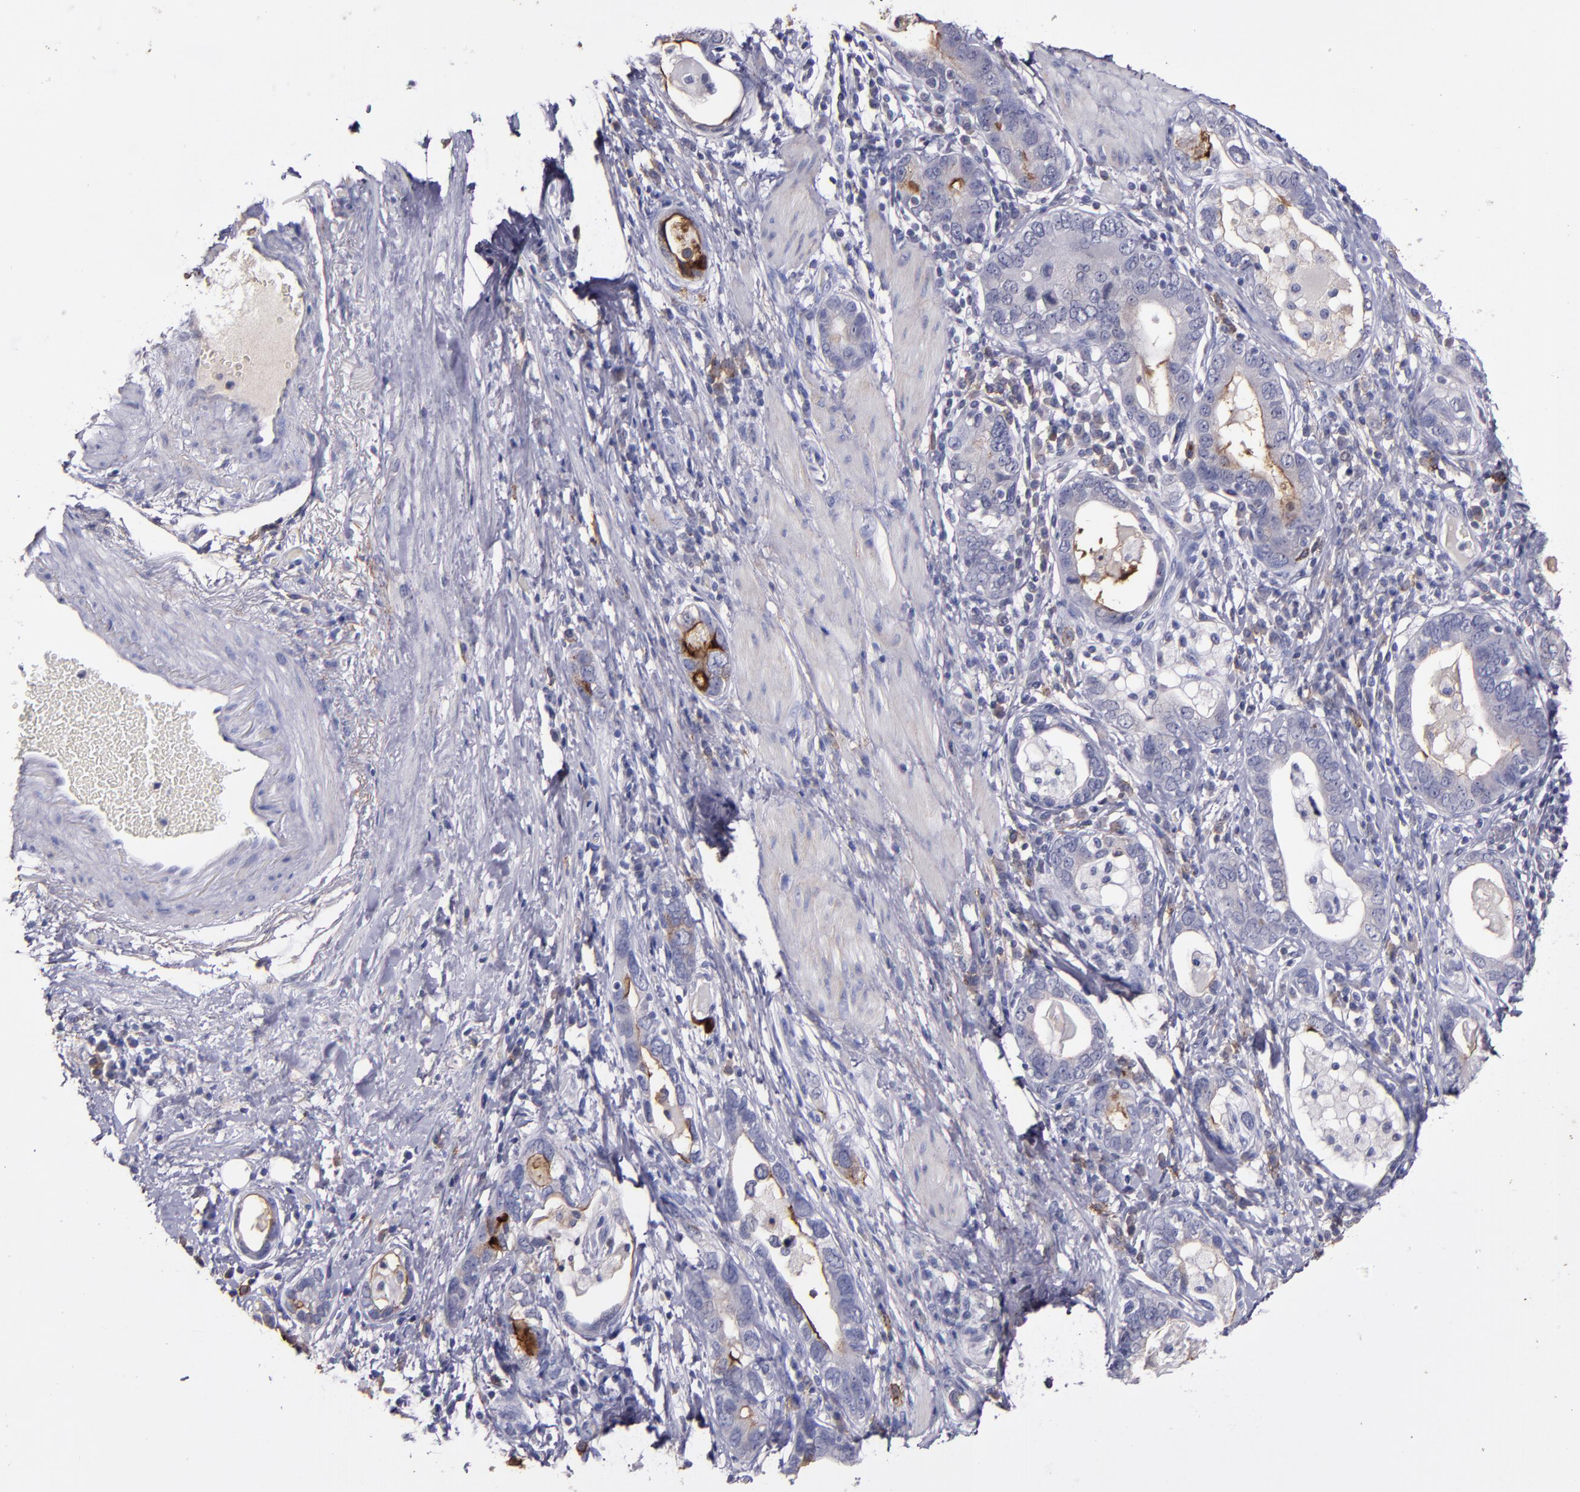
{"staining": {"intensity": "moderate", "quantity": ">75%", "location": "cytoplasmic/membranous"}, "tissue": "stomach cancer", "cell_type": "Tumor cells", "image_type": "cancer", "snomed": [{"axis": "morphology", "description": "Adenocarcinoma, NOS"}, {"axis": "topography", "description": "Stomach, lower"}], "caption": "An image showing moderate cytoplasmic/membranous positivity in about >75% of tumor cells in stomach cancer, as visualized by brown immunohistochemical staining.", "gene": "MFGE8", "patient": {"sex": "female", "age": 93}}